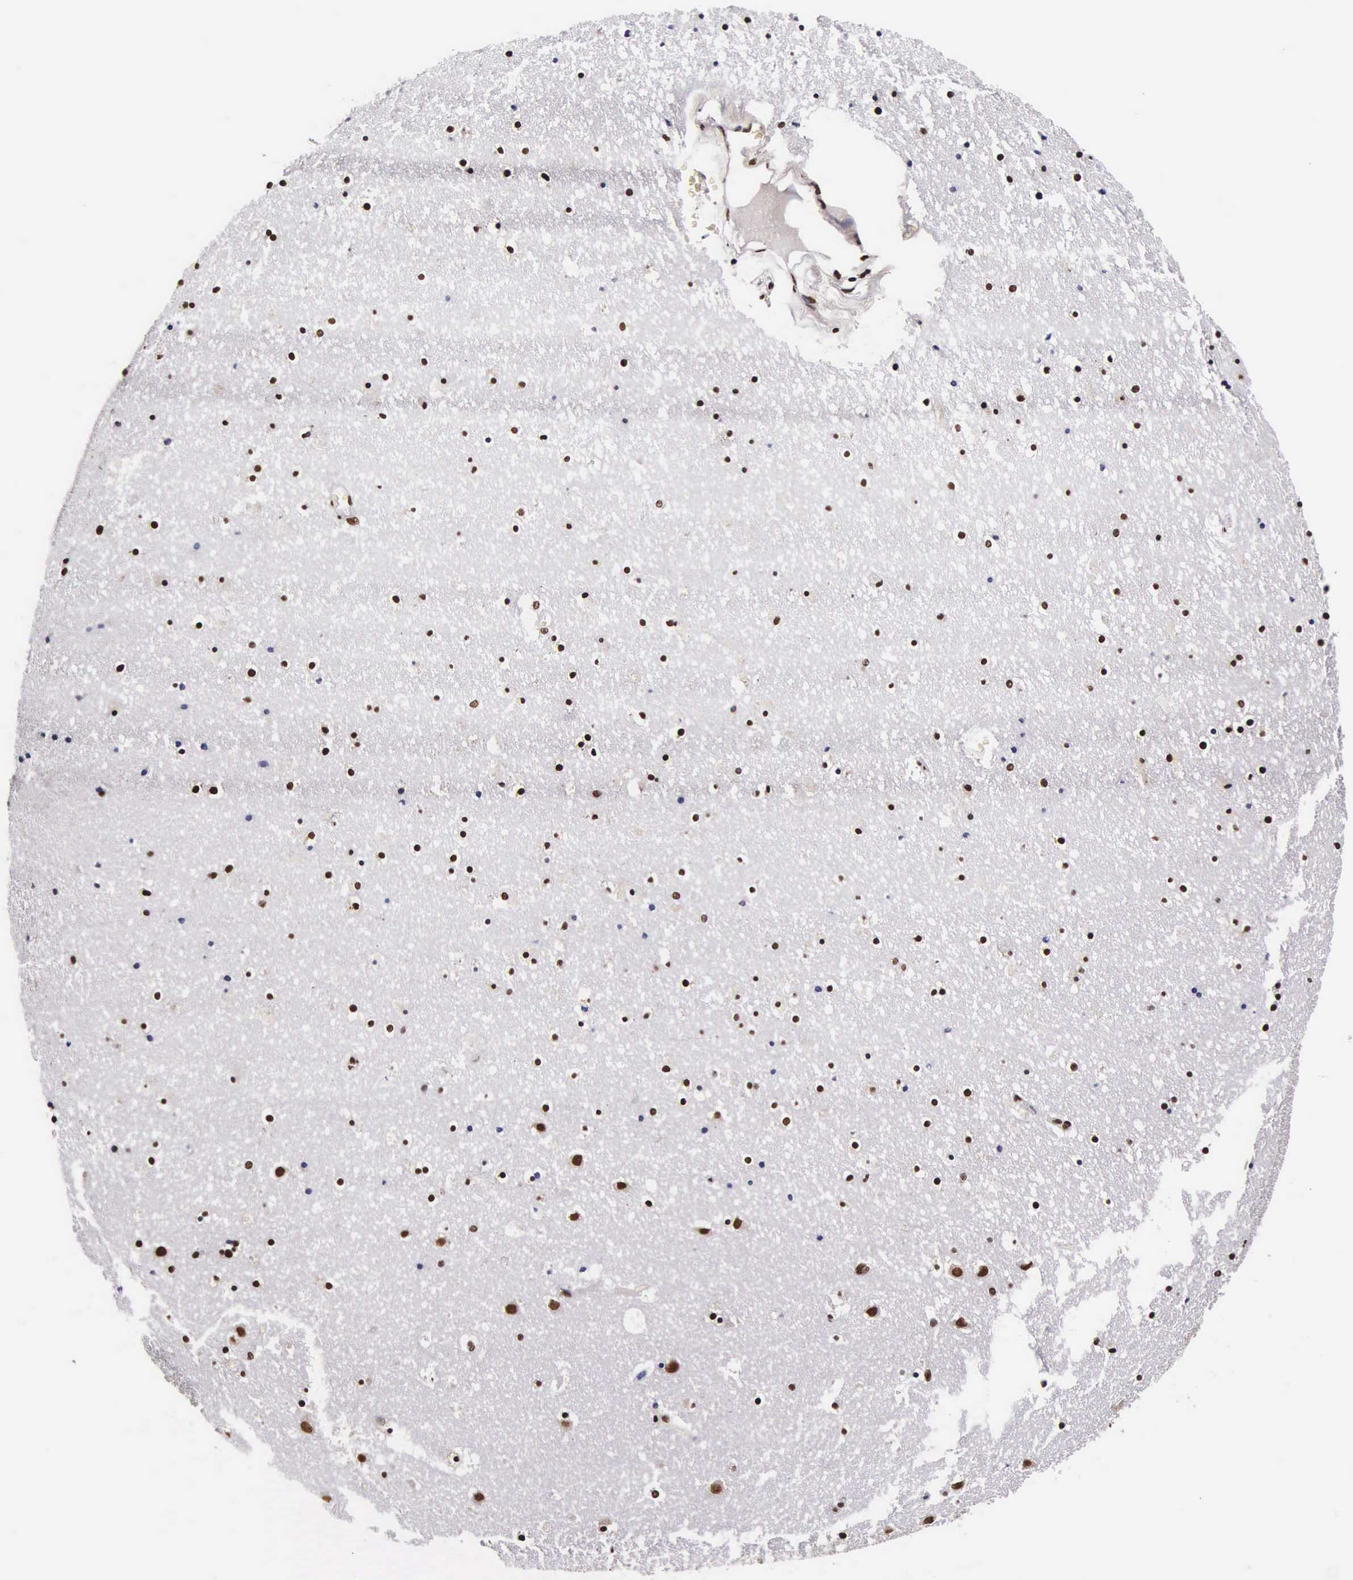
{"staining": {"intensity": "weak", "quantity": "25%-75%", "location": "nuclear"}, "tissue": "caudate", "cell_type": "Glial cells", "image_type": "normal", "snomed": [{"axis": "morphology", "description": "Normal tissue, NOS"}, {"axis": "topography", "description": "Lateral ventricle wall"}], "caption": "Immunohistochemical staining of unremarkable human caudate reveals low levels of weak nuclear positivity in about 25%-75% of glial cells. (brown staining indicates protein expression, while blue staining denotes nuclei).", "gene": "BCL2L2", "patient": {"sex": "male", "age": 45}}